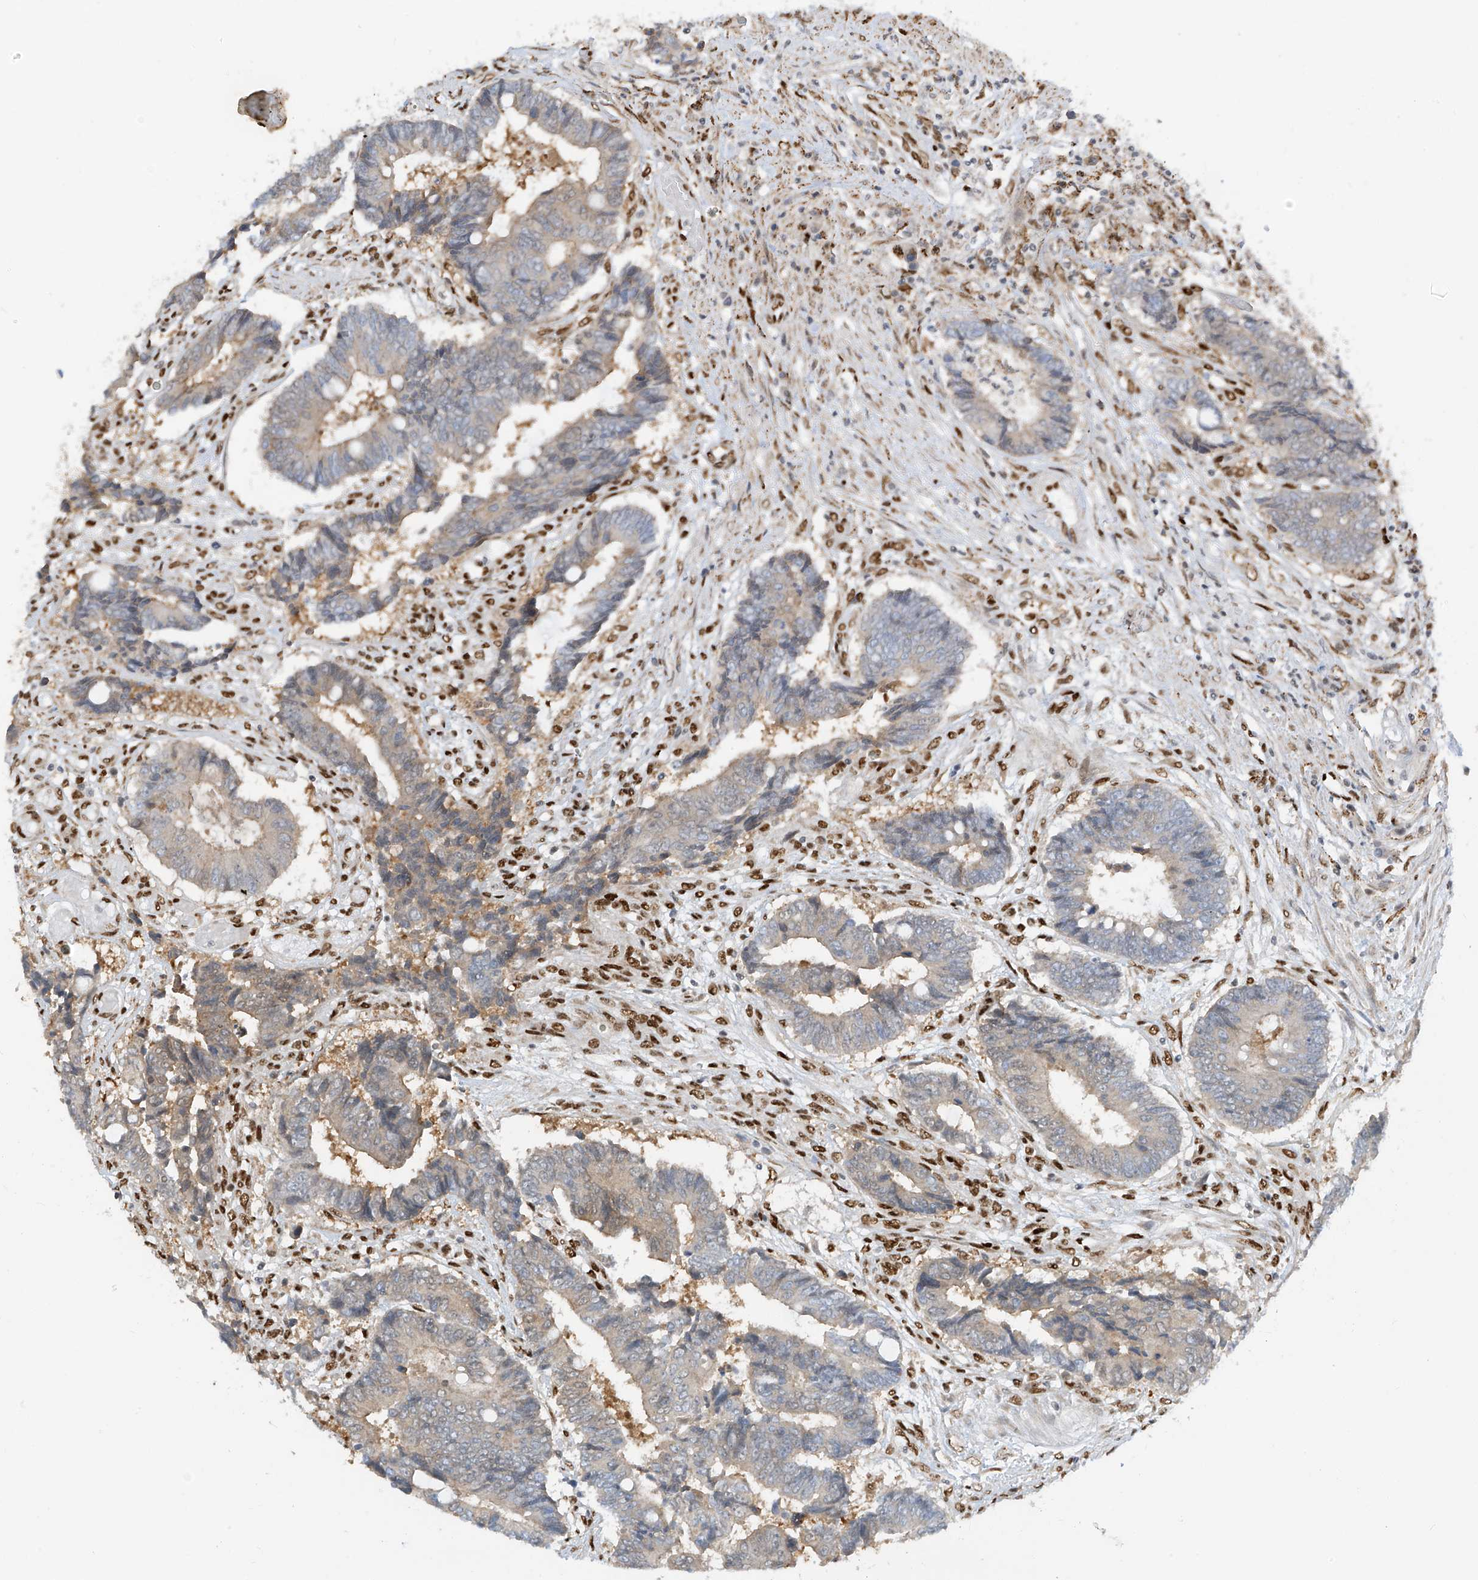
{"staining": {"intensity": "weak", "quantity": "<25%", "location": "cytoplasmic/membranous"}, "tissue": "colorectal cancer", "cell_type": "Tumor cells", "image_type": "cancer", "snomed": [{"axis": "morphology", "description": "Adenocarcinoma, NOS"}, {"axis": "topography", "description": "Rectum"}], "caption": "IHC of human adenocarcinoma (colorectal) exhibits no positivity in tumor cells.", "gene": "PM20D2", "patient": {"sex": "male", "age": 84}}